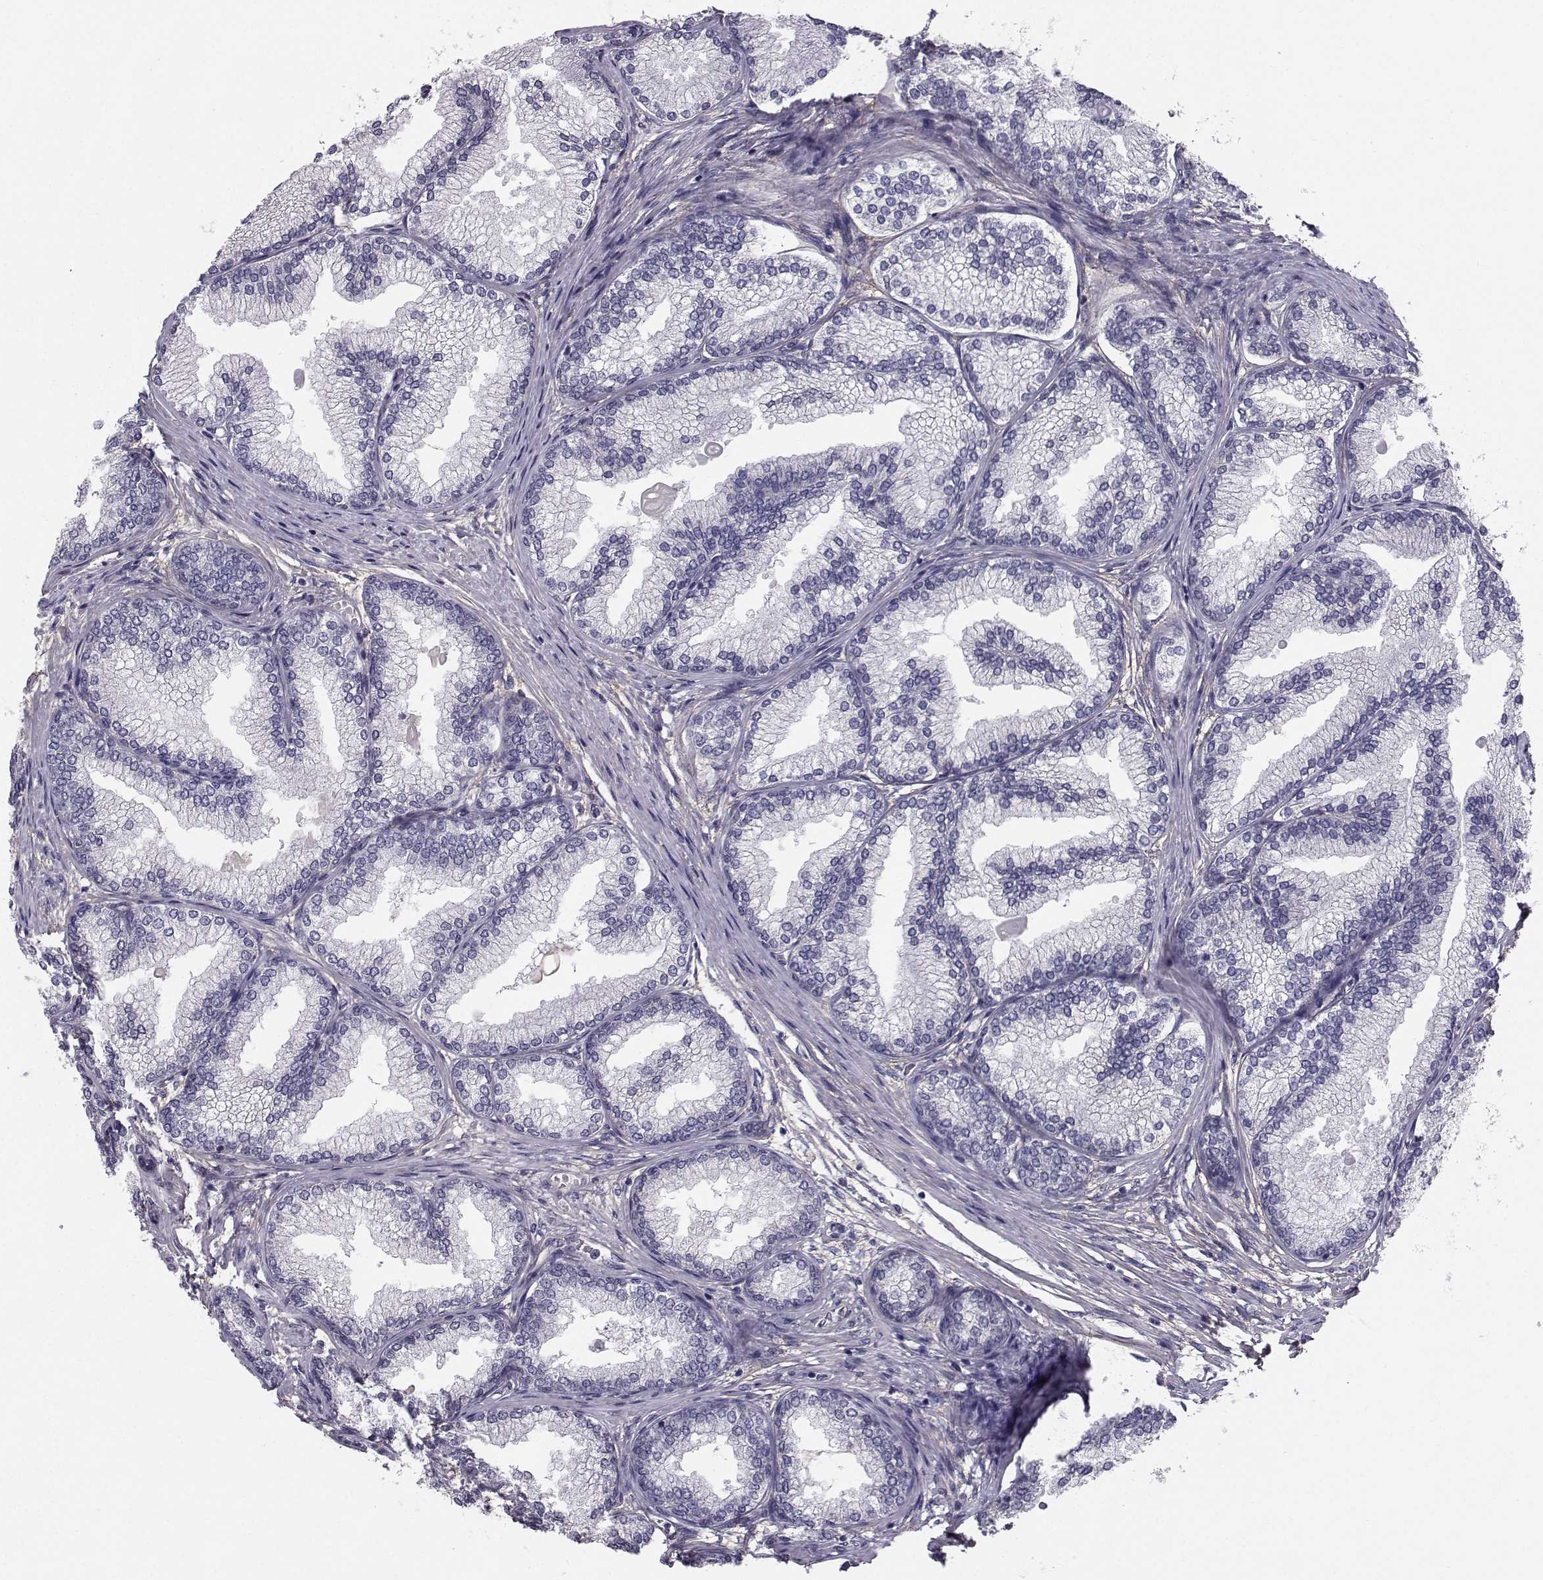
{"staining": {"intensity": "negative", "quantity": "none", "location": "none"}, "tissue": "prostate", "cell_type": "Glandular cells", "image_type": "normal", "snomed": [{"axis": "morphology", "description": "Normal tissue, NOS"}, {"axis": "topography", "description": "Prostate"}], "caption": "Photomicrograph shows no protein staining in glandular cells of unremarkable prostate. (DAB immunohistochemistry visualized using brightfield microscopy, high magnification).", "gene": "SPDYE4", "patient": {"sex": "male", "age": 72}}